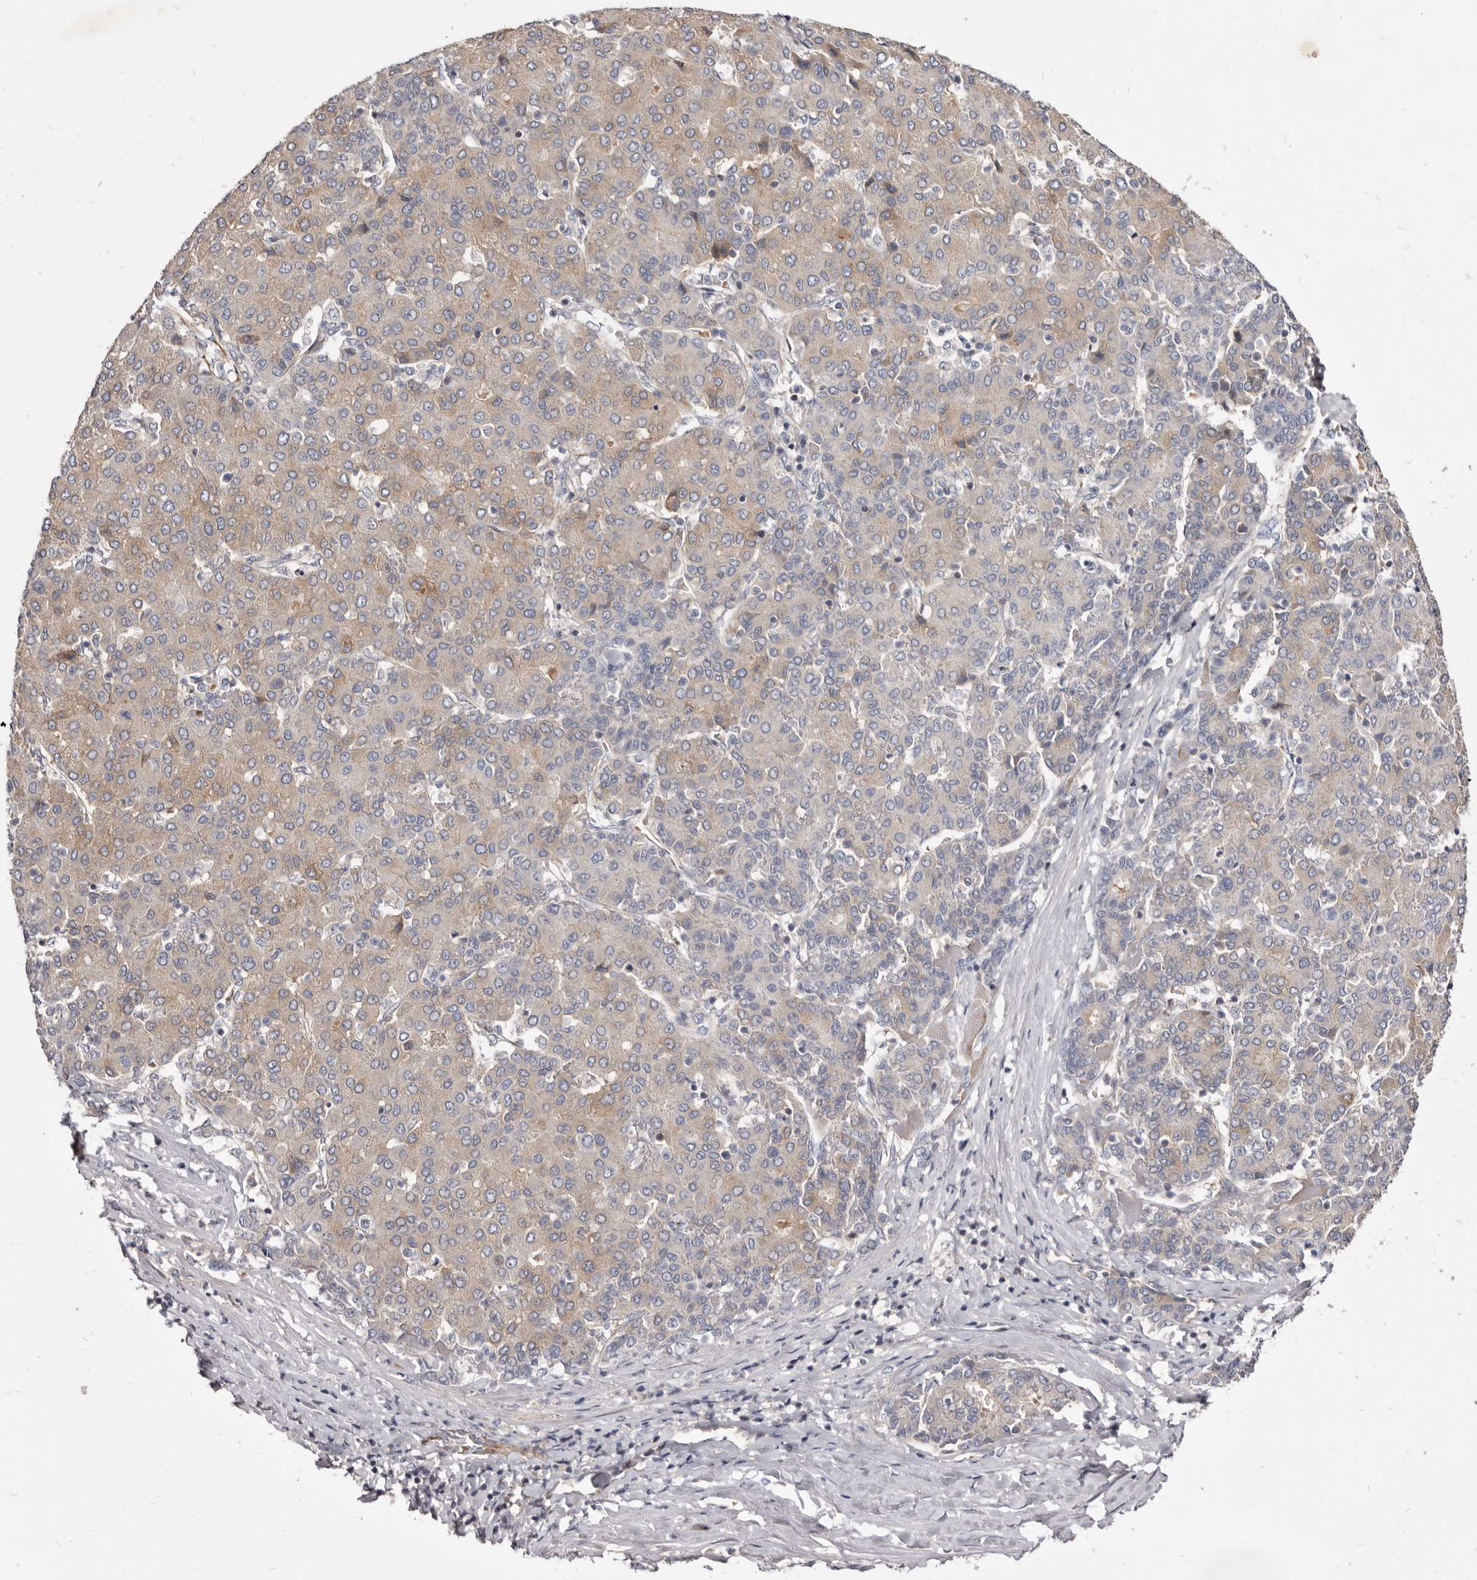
{"staining": {"intensity": "weak", "quantity": ">75%", "location": "cytoplasmic/membranous"}, "tissue": "liver cancer", "cell_type": "Tumor cells", "image_type": "cancer", "snomed": [{"axis": "morphology", "description": "Carcinoma, Hepatocellular, NOS"}, {"axis": "topography", "description": "Liver"}], "caption": "An IHC photomicrograph of neoplastic tissue is shown. Protein staining in brown highlights weak cytoplasmic/membranous positivity in hepatocellular carcinoma (liver) within tumor cells.", "gene": "FAS", "patient": {"sex": "male", "age": 65}}